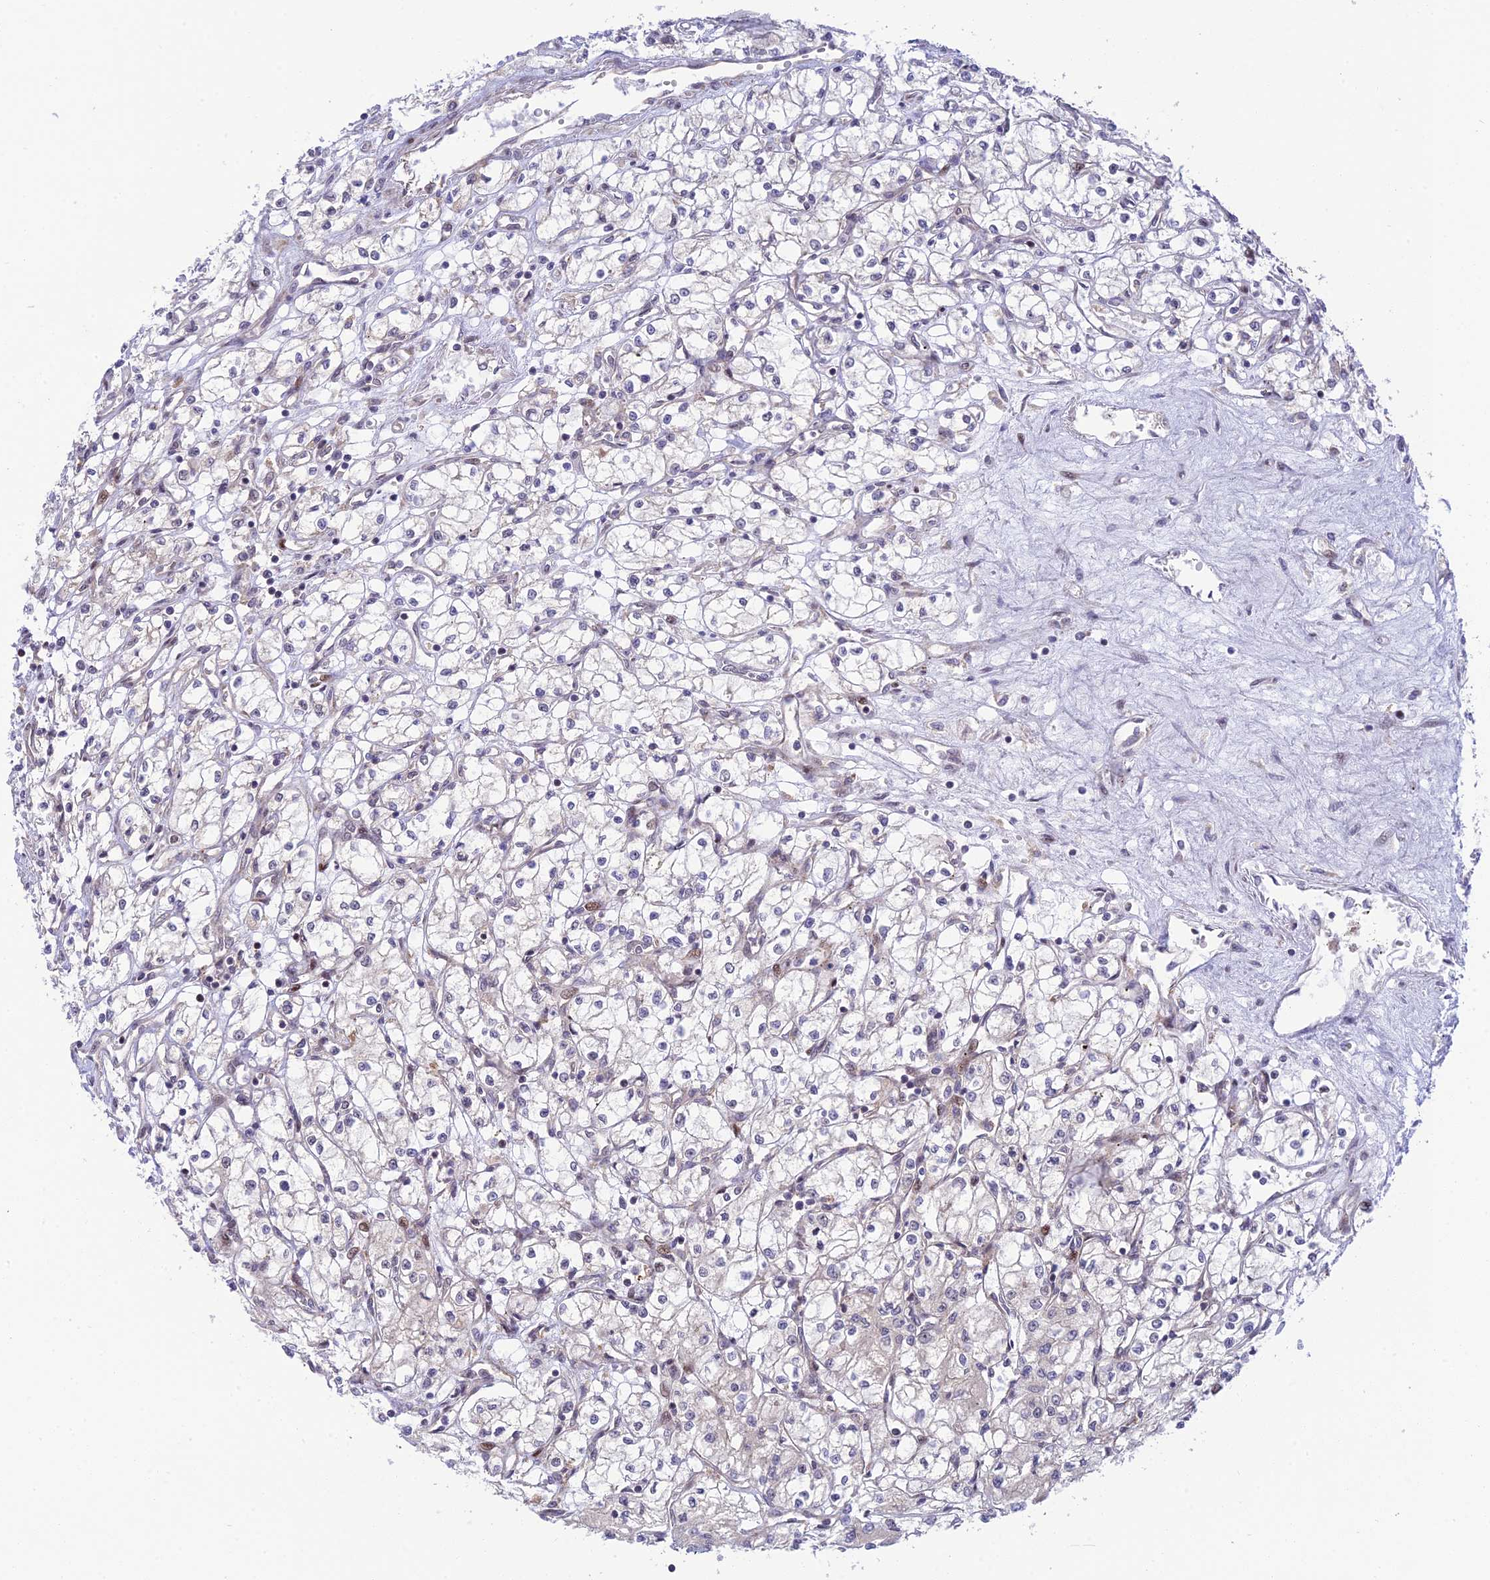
{"staining": {"intensity": "negative", "quantity": "none", "location": "none"}, "tissue": "renal cancer", "cell_type": "Tumor cells", "image_type": "cancer", "snomed": [{"axis": "morphology", "description": "Adenocarcinoma, NOS"}, {"axis": "topography", "description": "Kidney"}], "caption": "Immunohistochemical staining of adenocarcinoma (renal) reveals no significant positivity in tumor cells.", "gene": "ZNF584", "patient": {"sex": "male", "age": 59}}